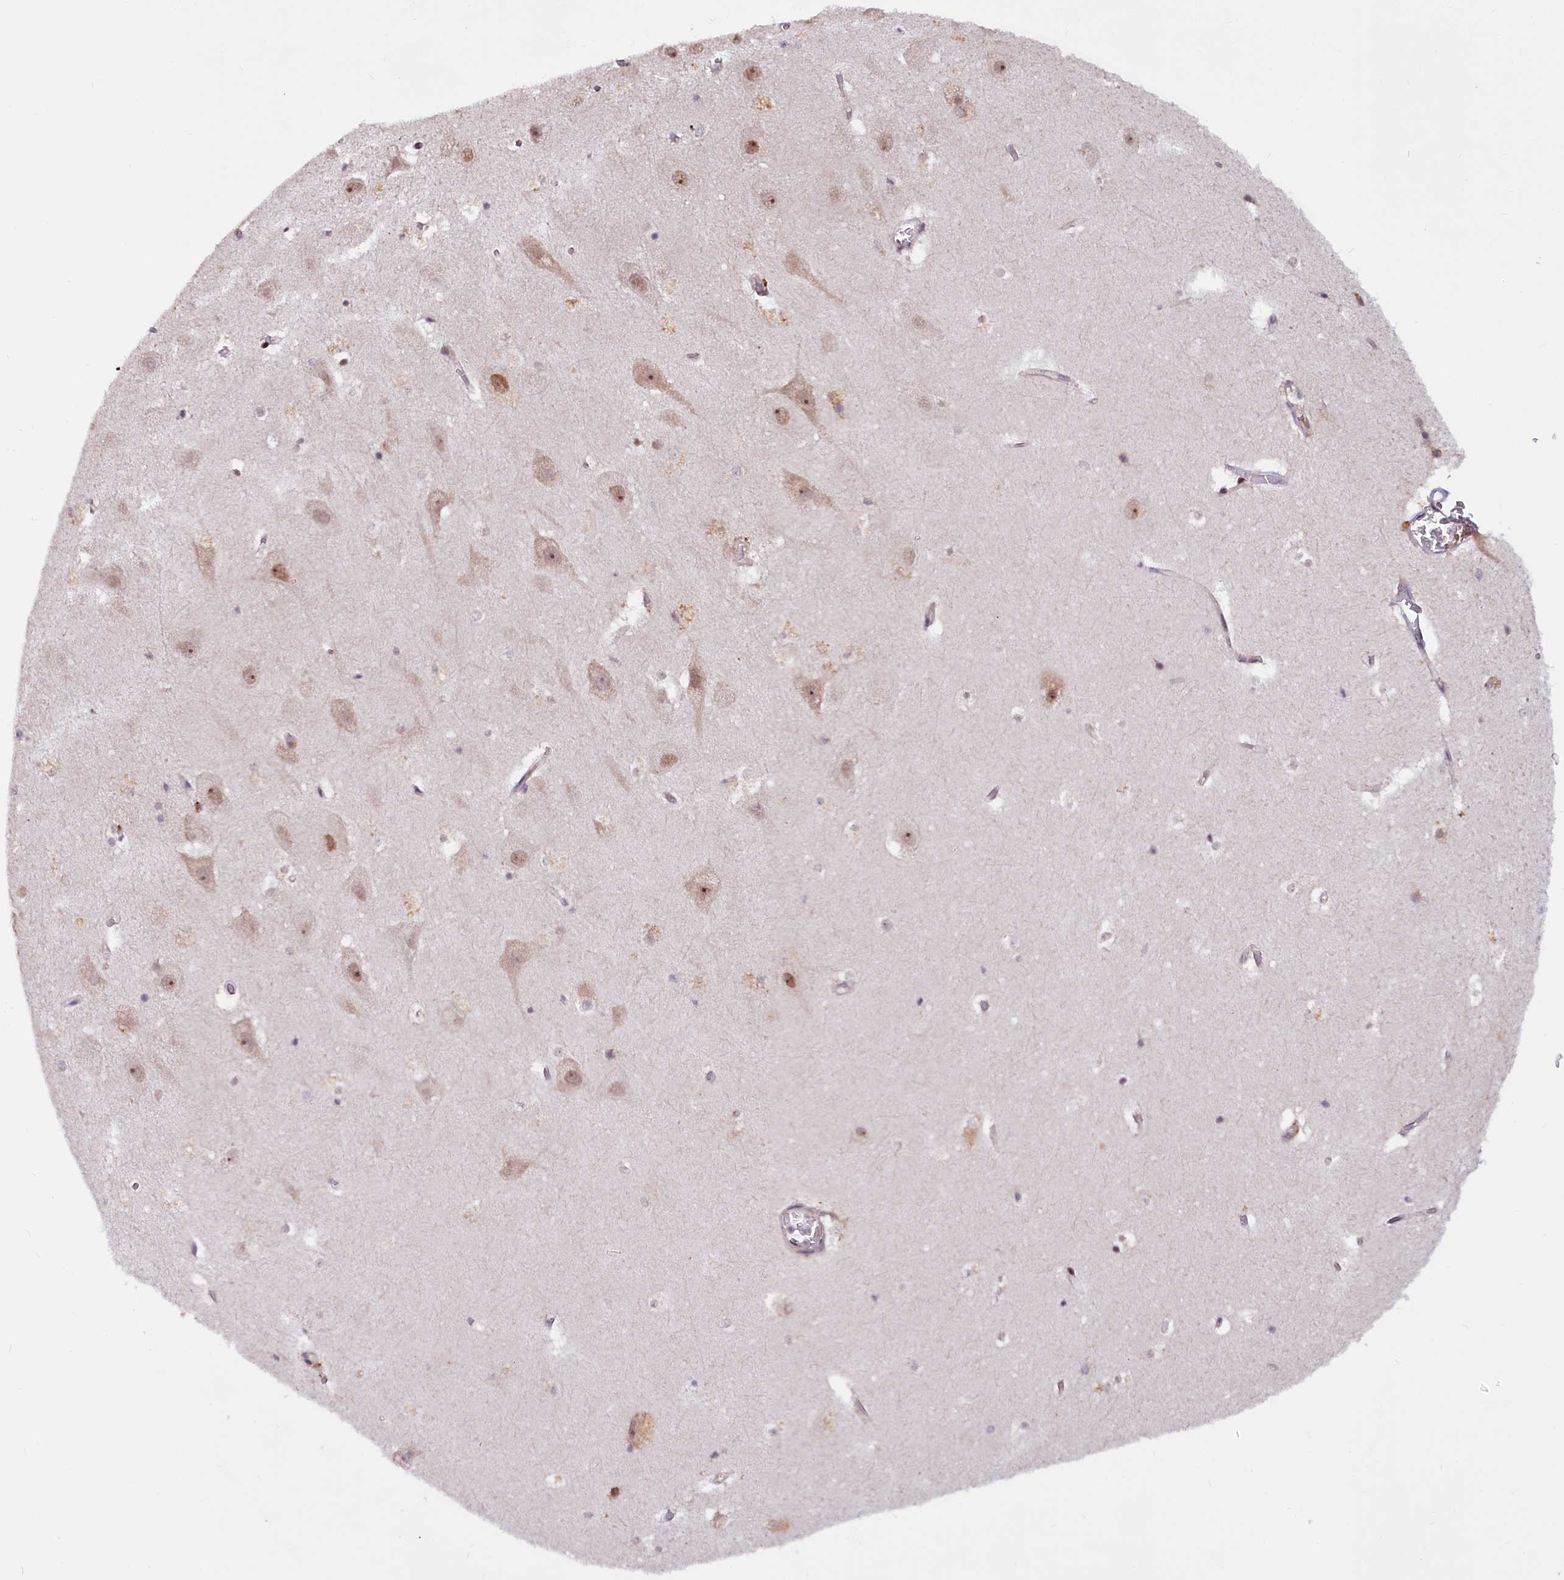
{"staining": {"intensity": "negative", "quantity": "none", "location": "none"}, "tissue": "hippocampus", "cell_type": "Glial cells", "image_type": "normal", "snomed": [{"axis": "morphology", "description": "Normal tissue, NOS"}, {"axis": "topography", "description": "Hippocampus"}], "caption": "Protein analysis of unremarkable hippocampus reveals no significant staining in glial cells. (Brightfield microscopy of DAB immunohistochemistry at high magnification).", "gene": "N4BP2L1", "patient": {"sex": "female", "age": 52}}